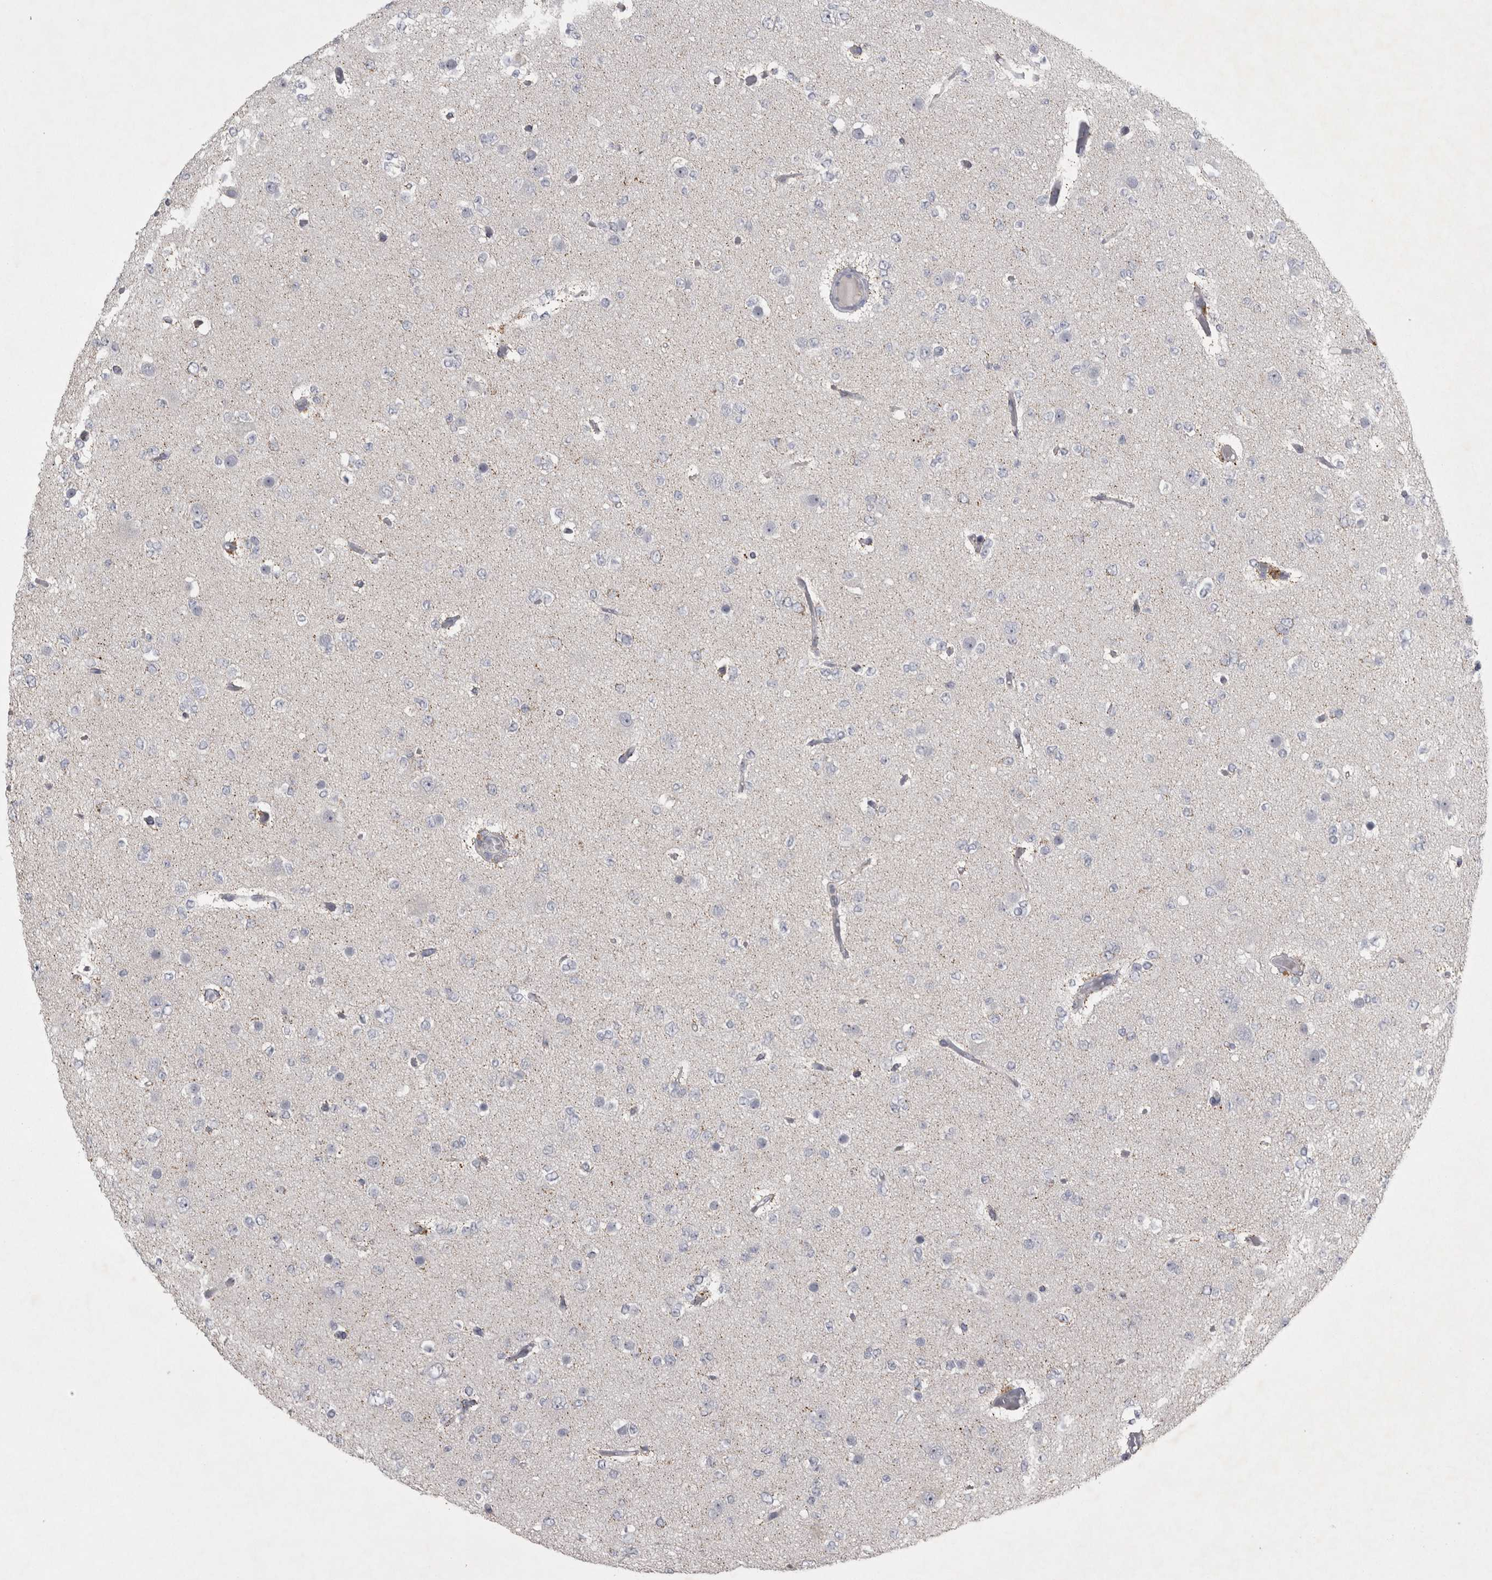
{"staining": {"intensity": "negative", "quantity": "none", "location": "none"}, "tissue": "glioma", "cell_type": "Tumor cells", "image_type": "cancer", "snomed": [{"axis": "morphology", "description": "Glioma, malignant, Low grade"}, {"axis": "topography", "description": "Brain"}], "caption": "High magnification brightfield microscopy of malignant glioma (low-grade) stained with DAB (3,3'-diaminobenzidine) (brown) and counterstained with hematoxylin (blue): tumor cells show no significant expression.", "gene": "ENPP7", "patient": {"sex": "female", "age": 22}}